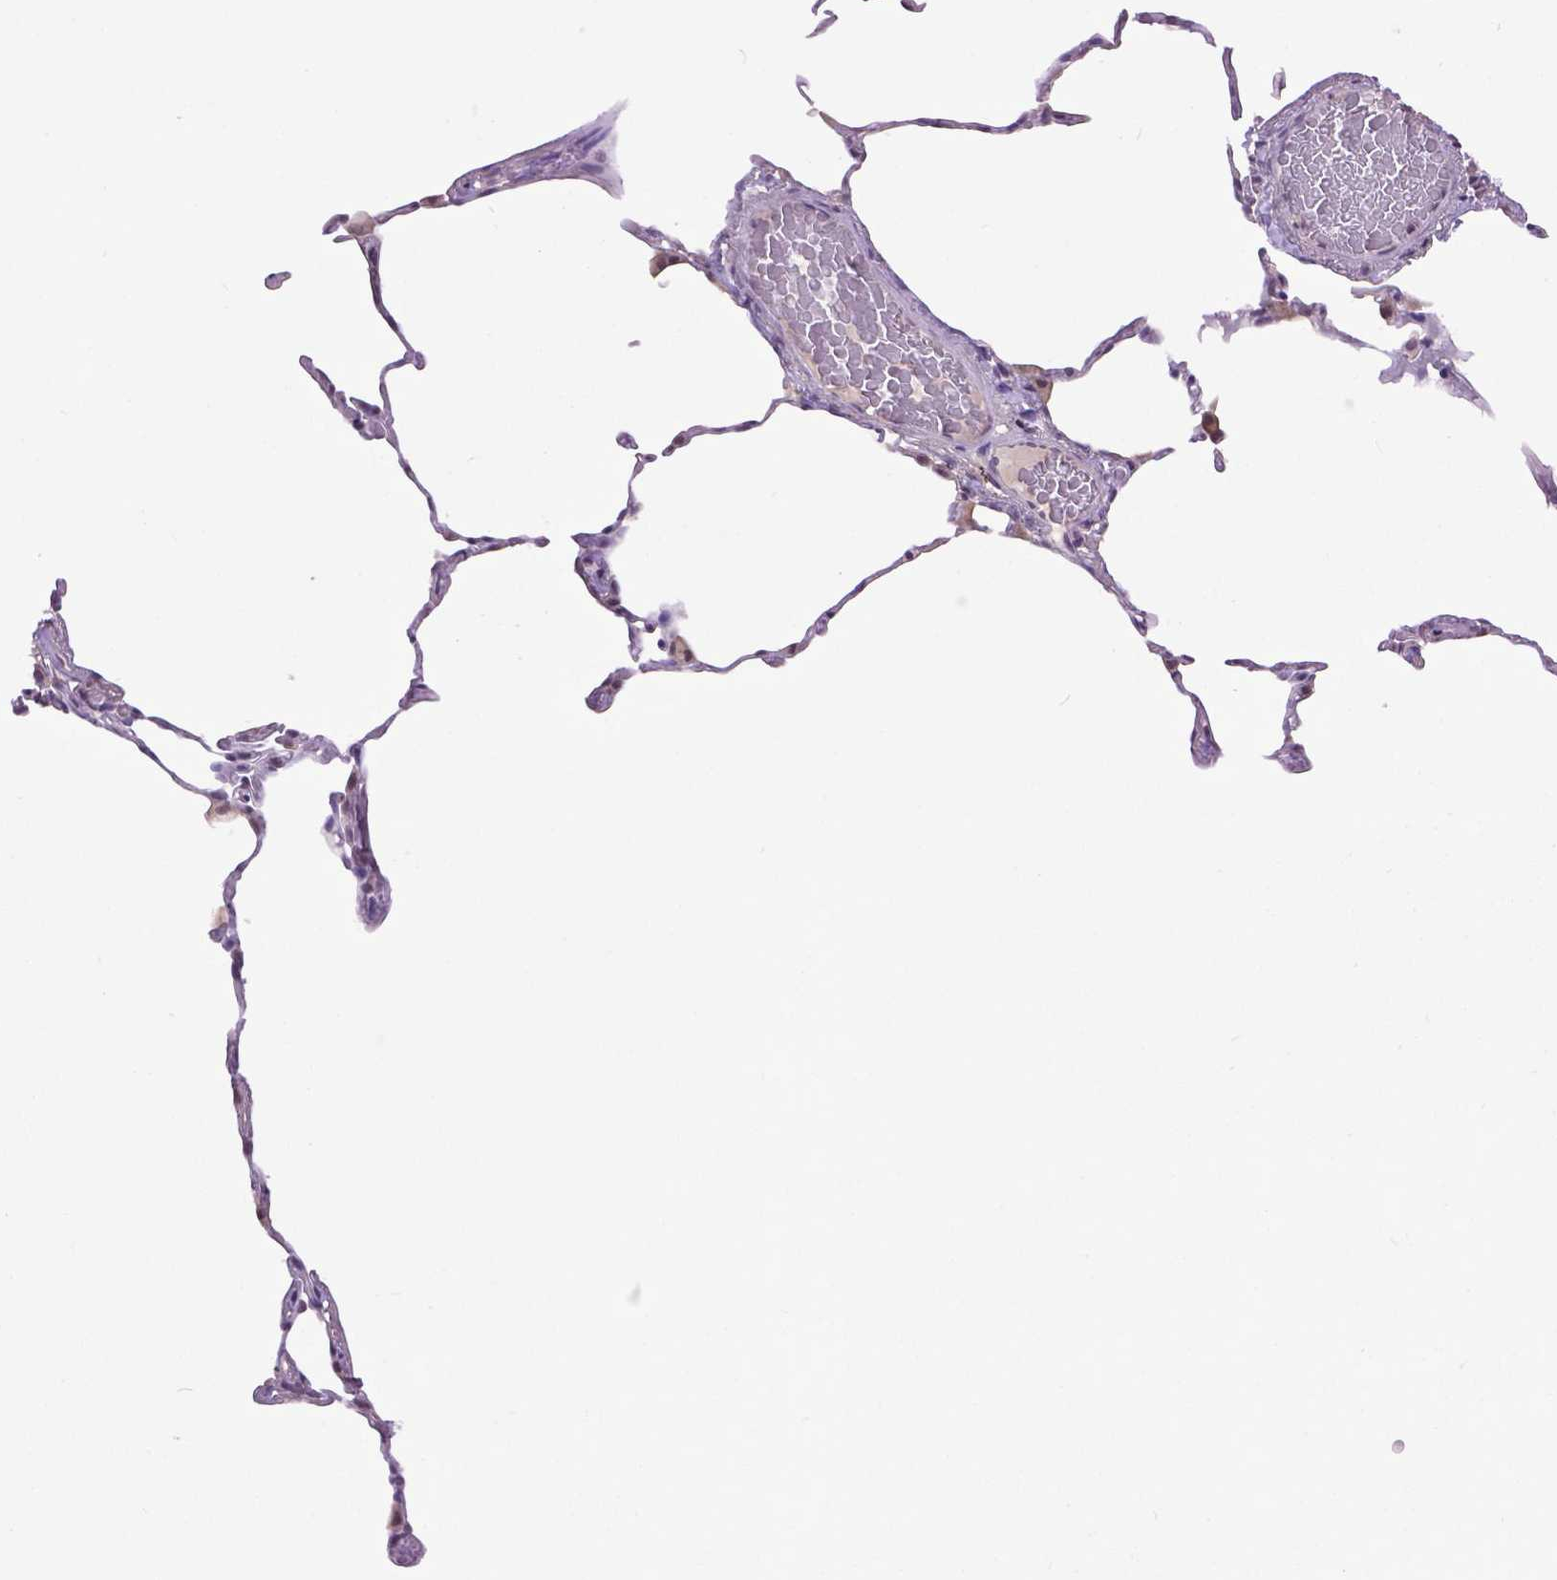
{"staining": {"intensity": "negative", "quantity": "none", "location": "none"}, "tissue": "lung", "cell_type": "Alveolar cells", "image_type": "normal", "snomed": [{"axis": "morphology", "description": "Normal tissue, NOS"}, {"axis": "topography", "description": "Lung"}], "caption": "High magnification brightfield microscopy of normal lung stained with DAB (brown) and counterstained with hematoxylin (blue): alveolar cells show no significant positivity. (DAB (3,3'-diaminobenzidine) immunohistochemistry (IHC) with hematoxylin counter stain).", "gene": "CPM", "patient": {"sex": "female", "age": 57}}